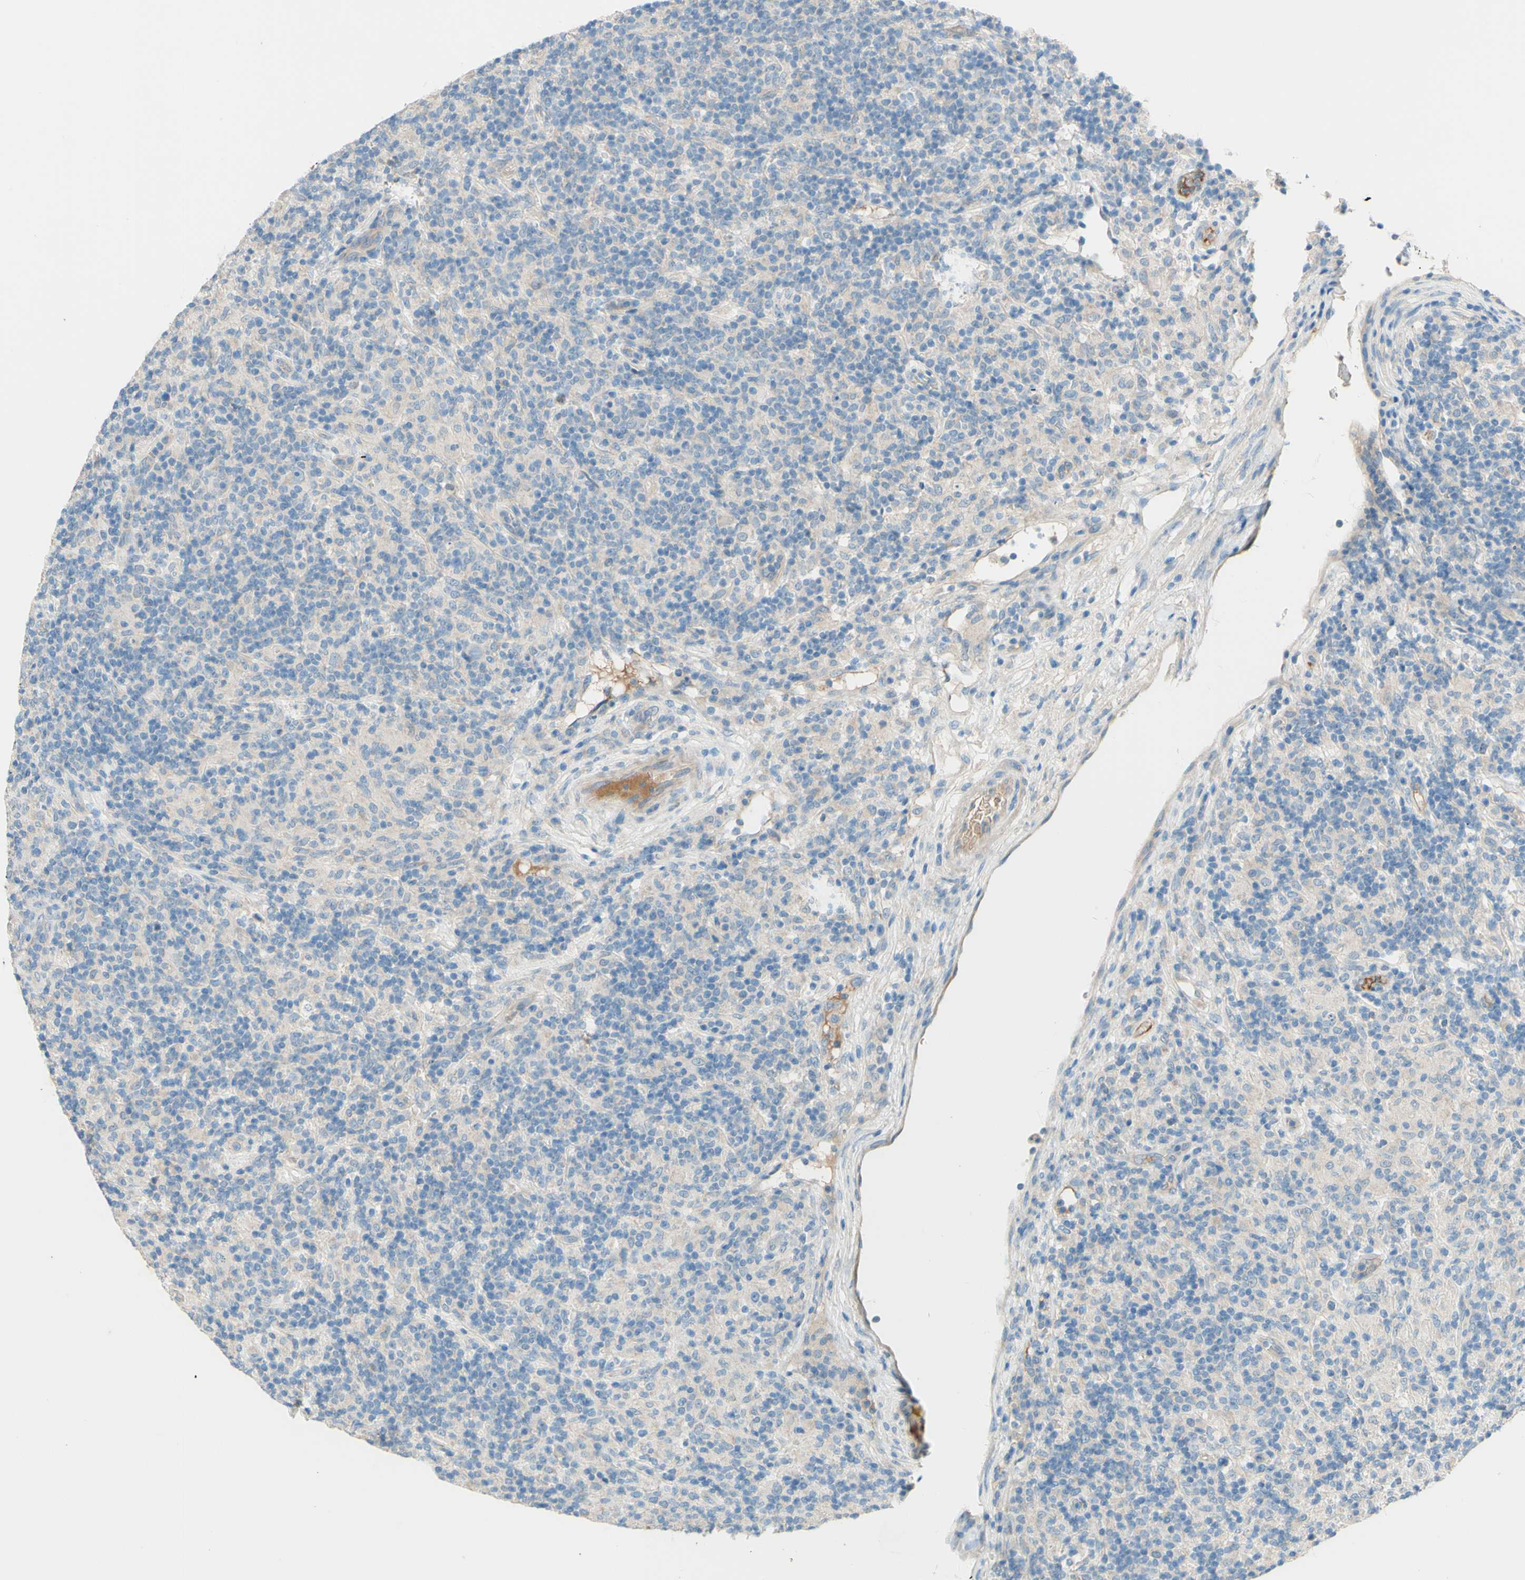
{"staining": {"intensity": "negative", "quantity": "none", "location": "none"}, "tissue": "lymphoma", "cell_type": "Tumor cells", "image_type": "cancer", "snomed": [{"axis": "morphology", "description": "Hodgkin's disease, NOS"}, {"axis": "topography", "description": "Lymph node"}], "caption": "Hodgkin's disease was stained to show a protein in brown. There is no significant expression in tumor cells.", "gene": "IL2", "patient": {"sex": "male", "age": 70}}